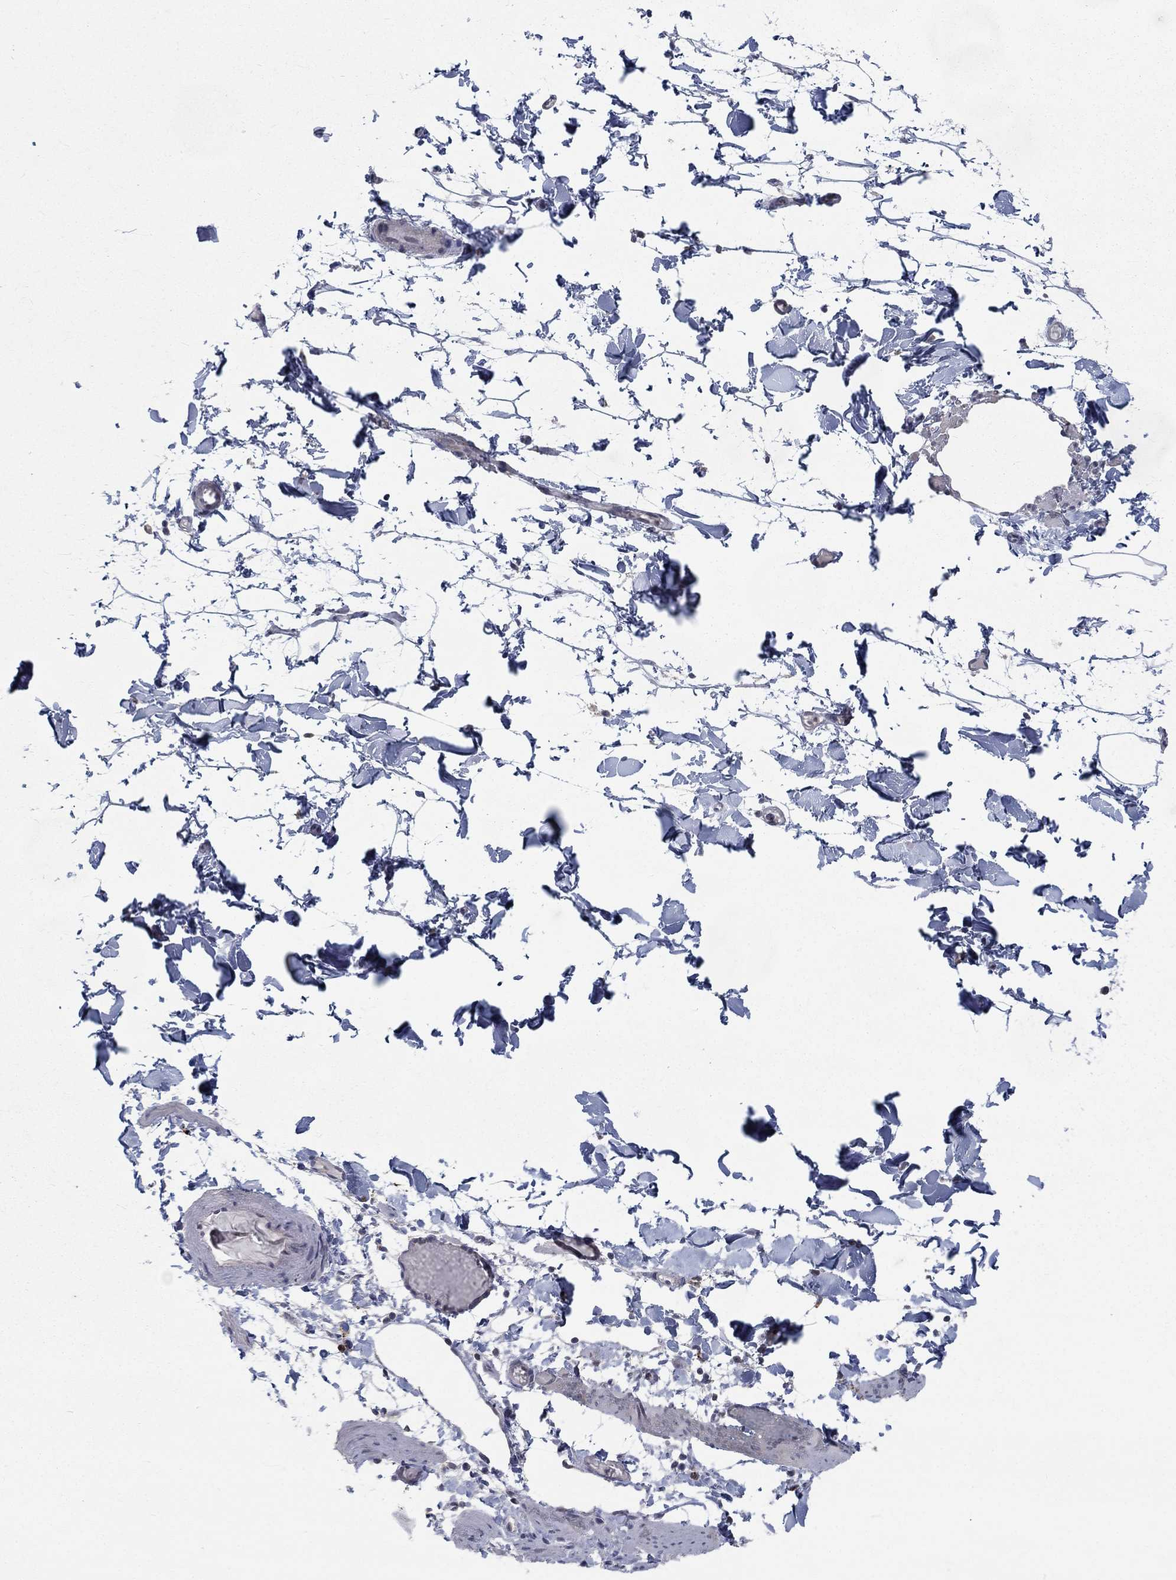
{"staining": {"intensity": "negative", "quantity": "none", "location": "none"}, "tissue": "adipose tissue", "cell_type": "Adipocytes", "image_type": "normal", "snomed": [{"axis": "morphology", "description": "Normal tissue, NOS"}, {"axis": "topography", "description": "Gallbladder"}, {"axis": "topography", "description": "Peripheral nerve tissue"}], "caption": "This histopathology image is of benign adipose tissue stained with IHC to label a protein in brown with the nuclei are counter-stained blue. There is no staining in adipocytes.", "gene": "MTSS2", "patient": {"sex": "female", "age": 45}}